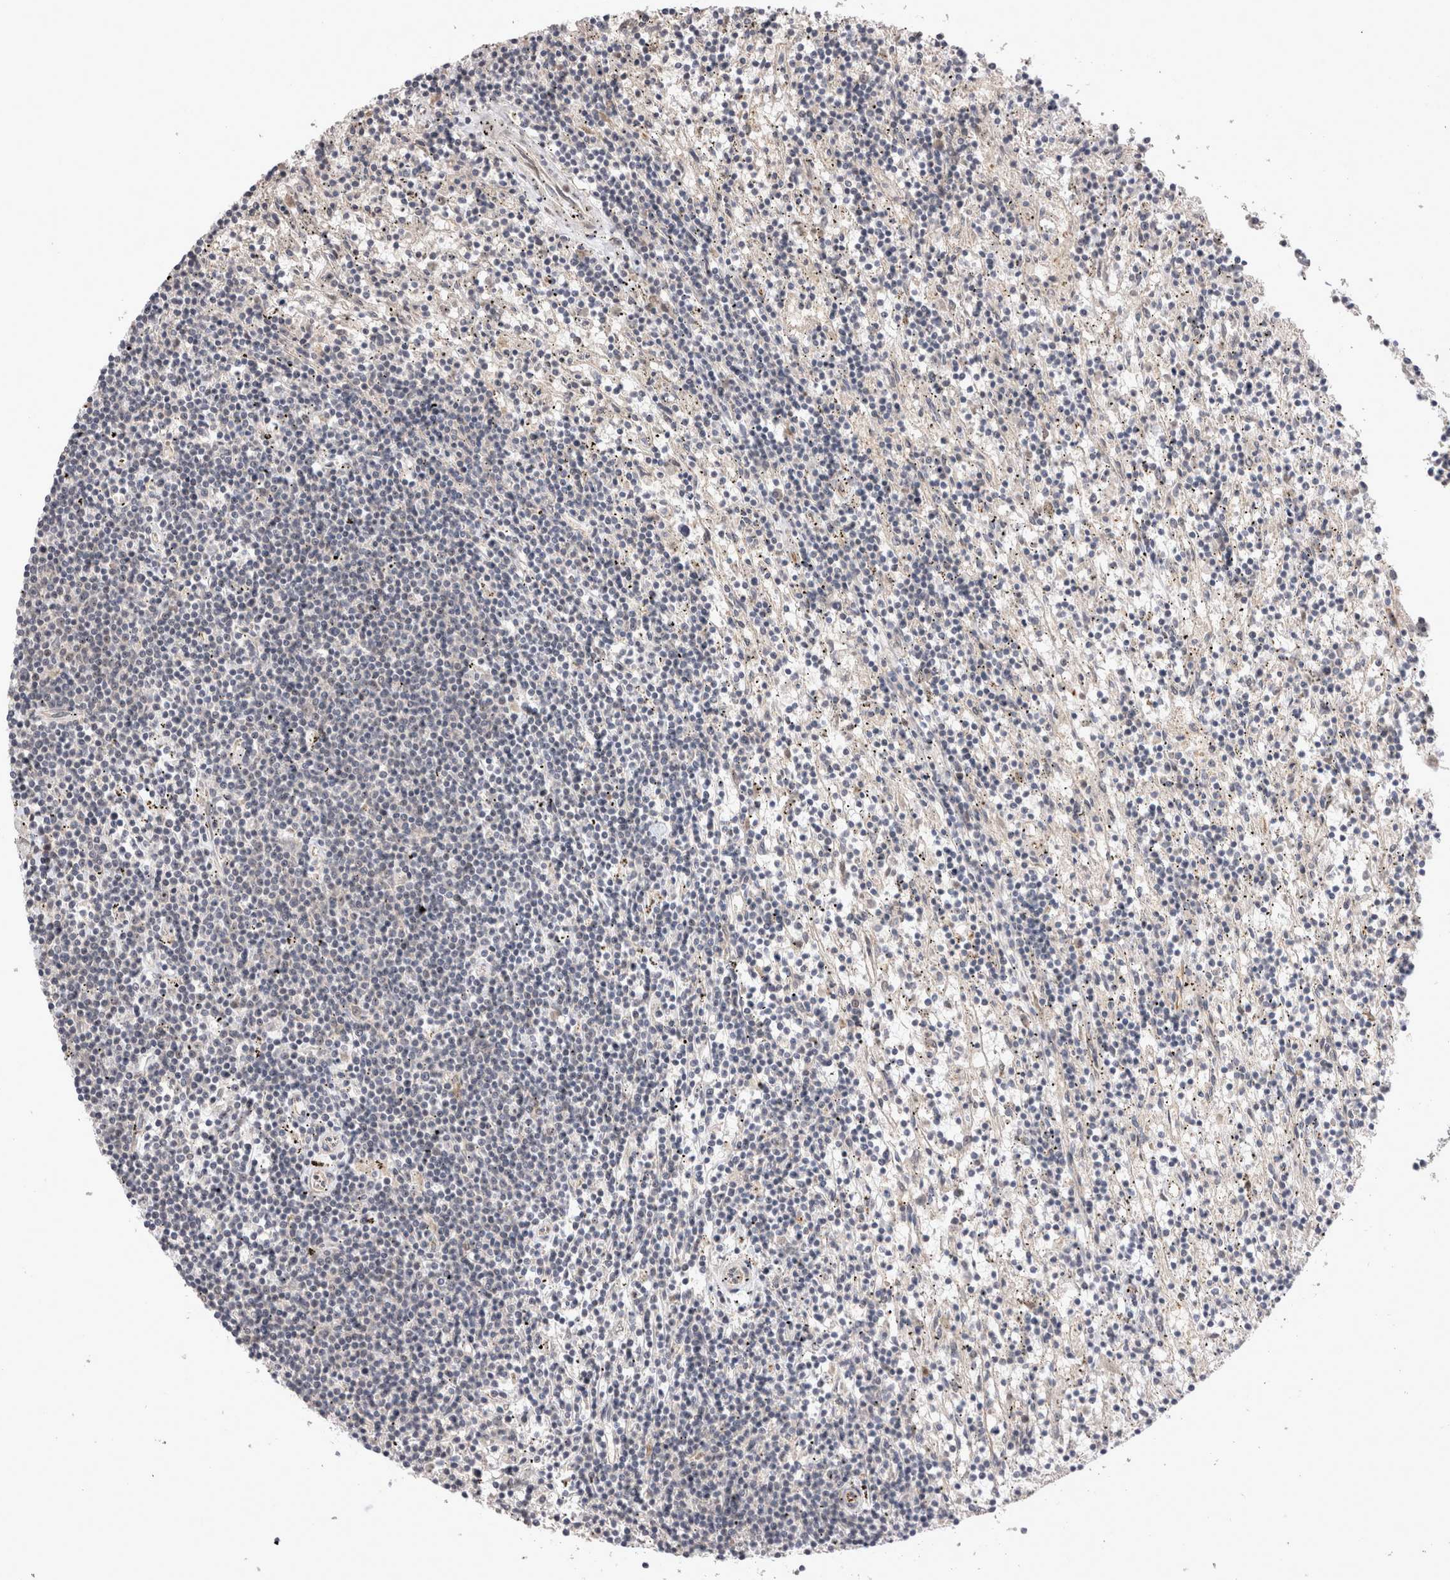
{"staining": {"intensity": "negative", "quantity": "none", "location": "none"}, "tissue": "lymphoma", "cell_type": "Tumor cells", "image_type": "cancer", "snomed": [{"axis": "morphology", "description": "Malignant lymphoma, non-Hodgkin's type, Low grade"}, {"axis": "topography", "description": "Spleen"}], "caption": "Tumor cells are negative for brown protein staining in lymphoma.", "gene": "STK11", "patient": {"sex": "male", "age": 76}}